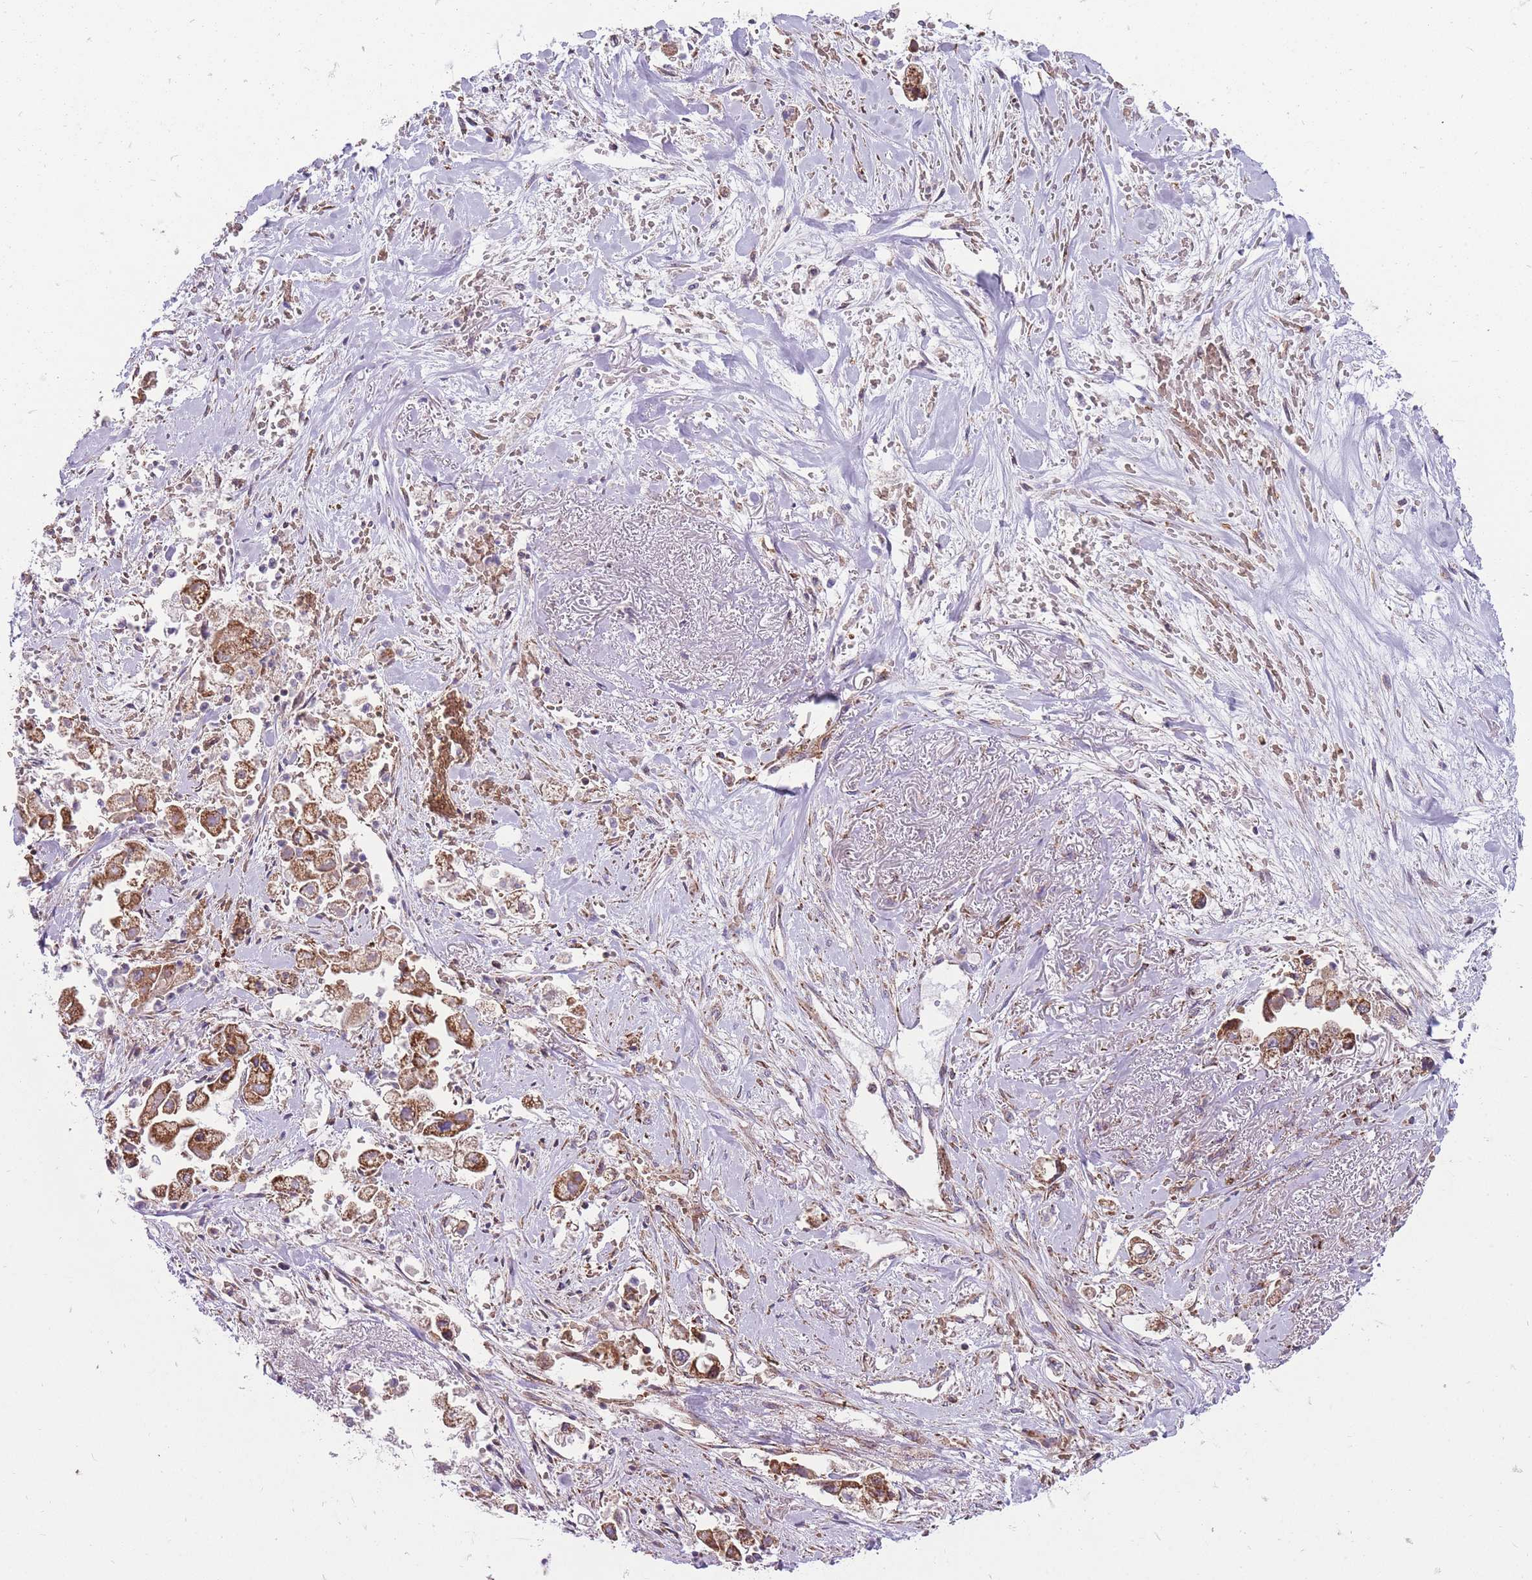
{"staining": {"intensity": "moderate", "quantity": ">75%", "location": "cytoplasmic/membranous"}, "tissue": "stomach cancer", "cell_type": "Tumor cells", "image_type": "cancer", "snomed": [{"axis": "morphology", "description": "Adenocarcinoma, NOS"}, {"axis": "topography", "description": "Stomach"}], "caption": "High-power microscopy captured an immunohistochemistry (IHC) image of stomach adenocarcinoma, revealing moderate cytoplasmic/membranous positivity in approximately >75% of tumor cells. (DAB = brown stain, brightfield microscopy at high magnification).", "gene": "ANKRD10", "patient": {"sex": "male", "age": 62}}